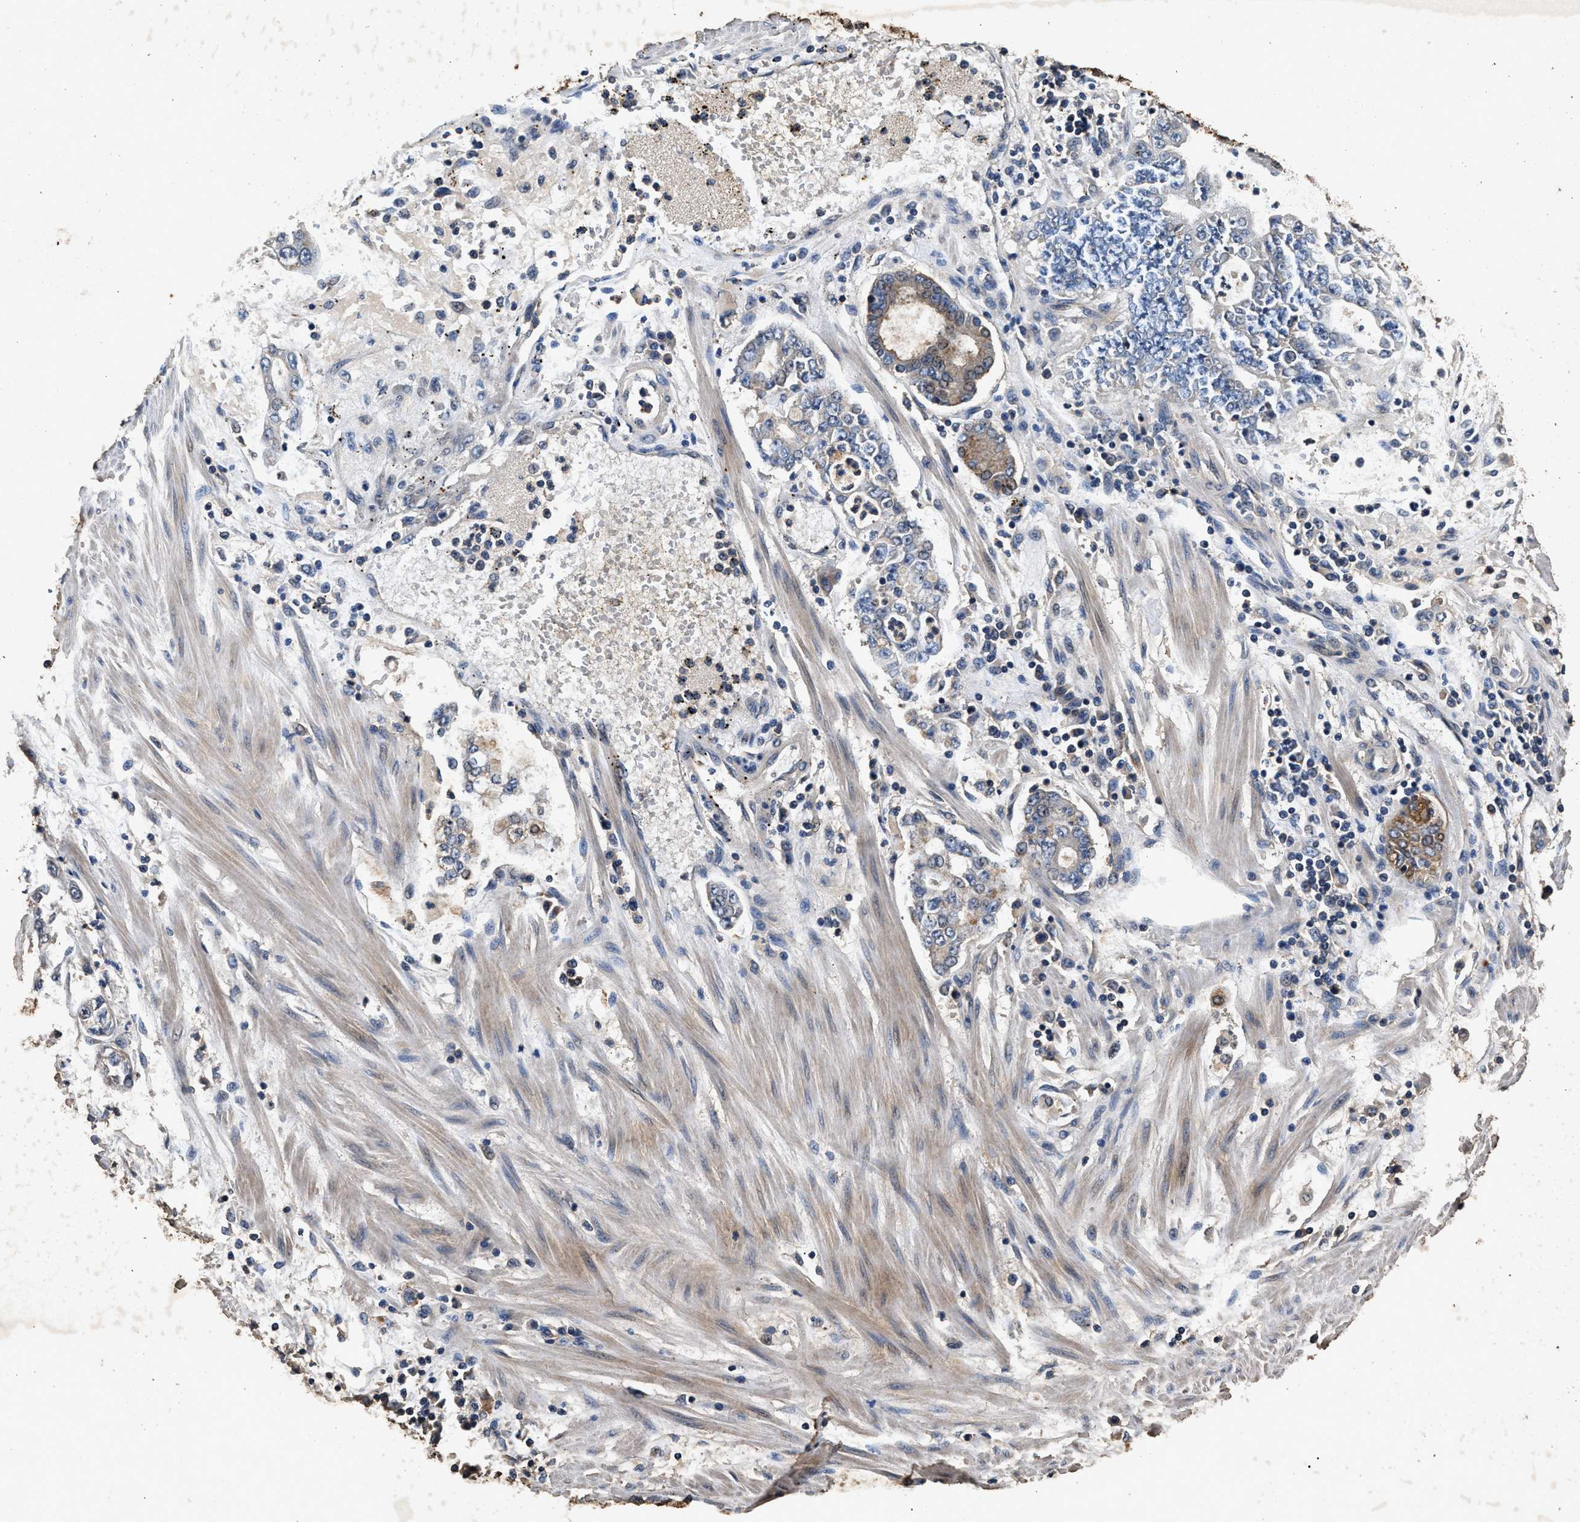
{"staining": {"intensity": "moderate", "quantity": "<25%", "location": "cytoplasmic/membranous"}, "tissue": "stomach cancer", "cell_type": "Tumor cells", "image_type": "cancer", "snomed": [{"axis": "morphology", "description": "Adenocarcinoma, NOS"}, {"axis": "topography", "description": "Stomach"}], "caption": "This is an image of IHC staining of stomach cancer, which shows moderate expression in the cytoplasmic/membranous of tumor cells.", "gene": "PPP1CC", "patient": {"sex": "male", "age": 76}}